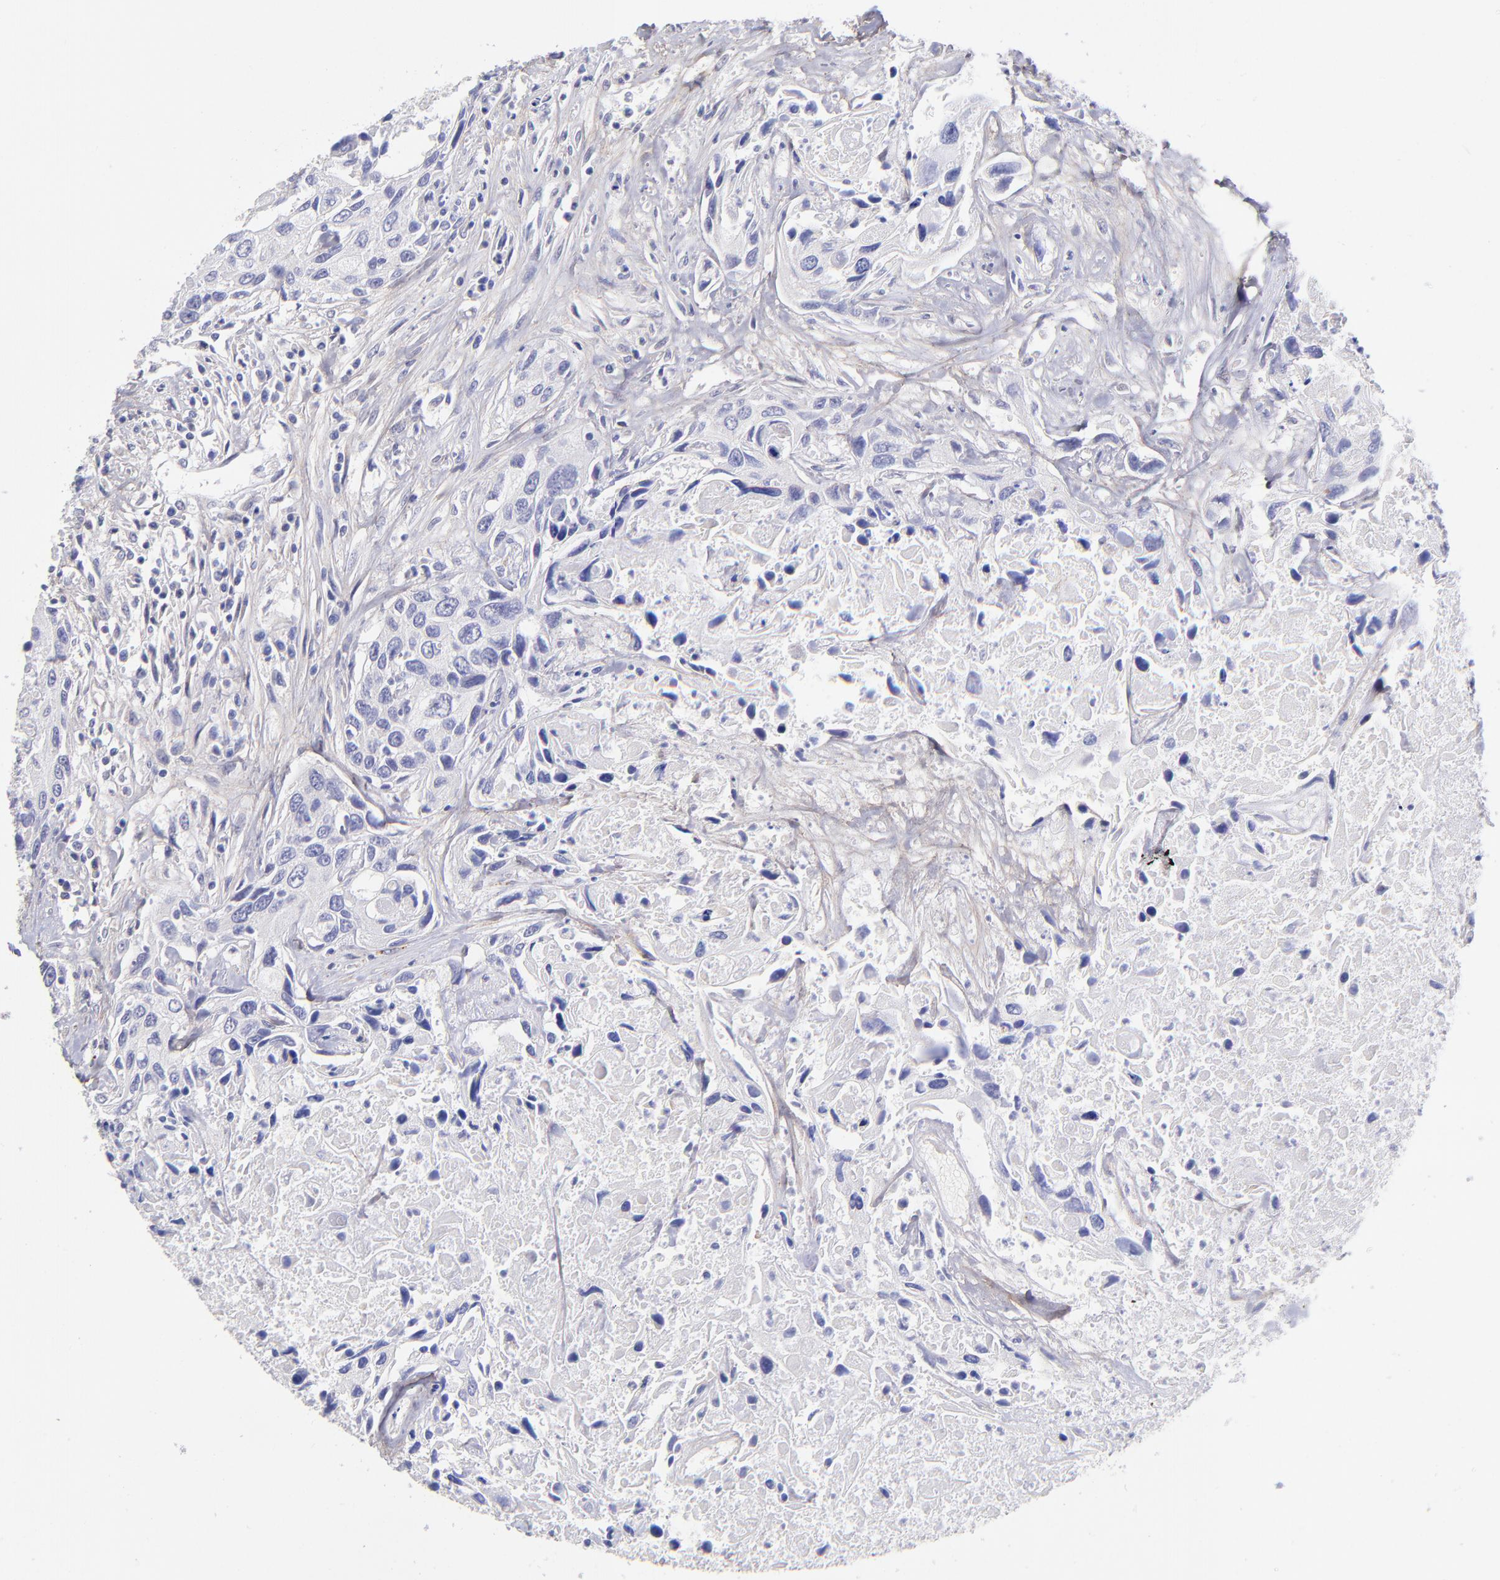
{"staining": {"intensity": "negative", "quantity": "none", "location": "none"}, "tissue": "urothelial cancer", "cell_type": "Tumor cells", "image_type": "cancer", "snomed": [{"axis": "morphology", "description": "Urothelial carcinoma, High grade"}, {"axis": "topography", "description": "Urinary bladder"}], "caption": "Protein analysis of urothelial cancer exhibits no significant staining in tumor cells.", "gene": "NSF", "patient": {"sex": "male", "age": 71}}